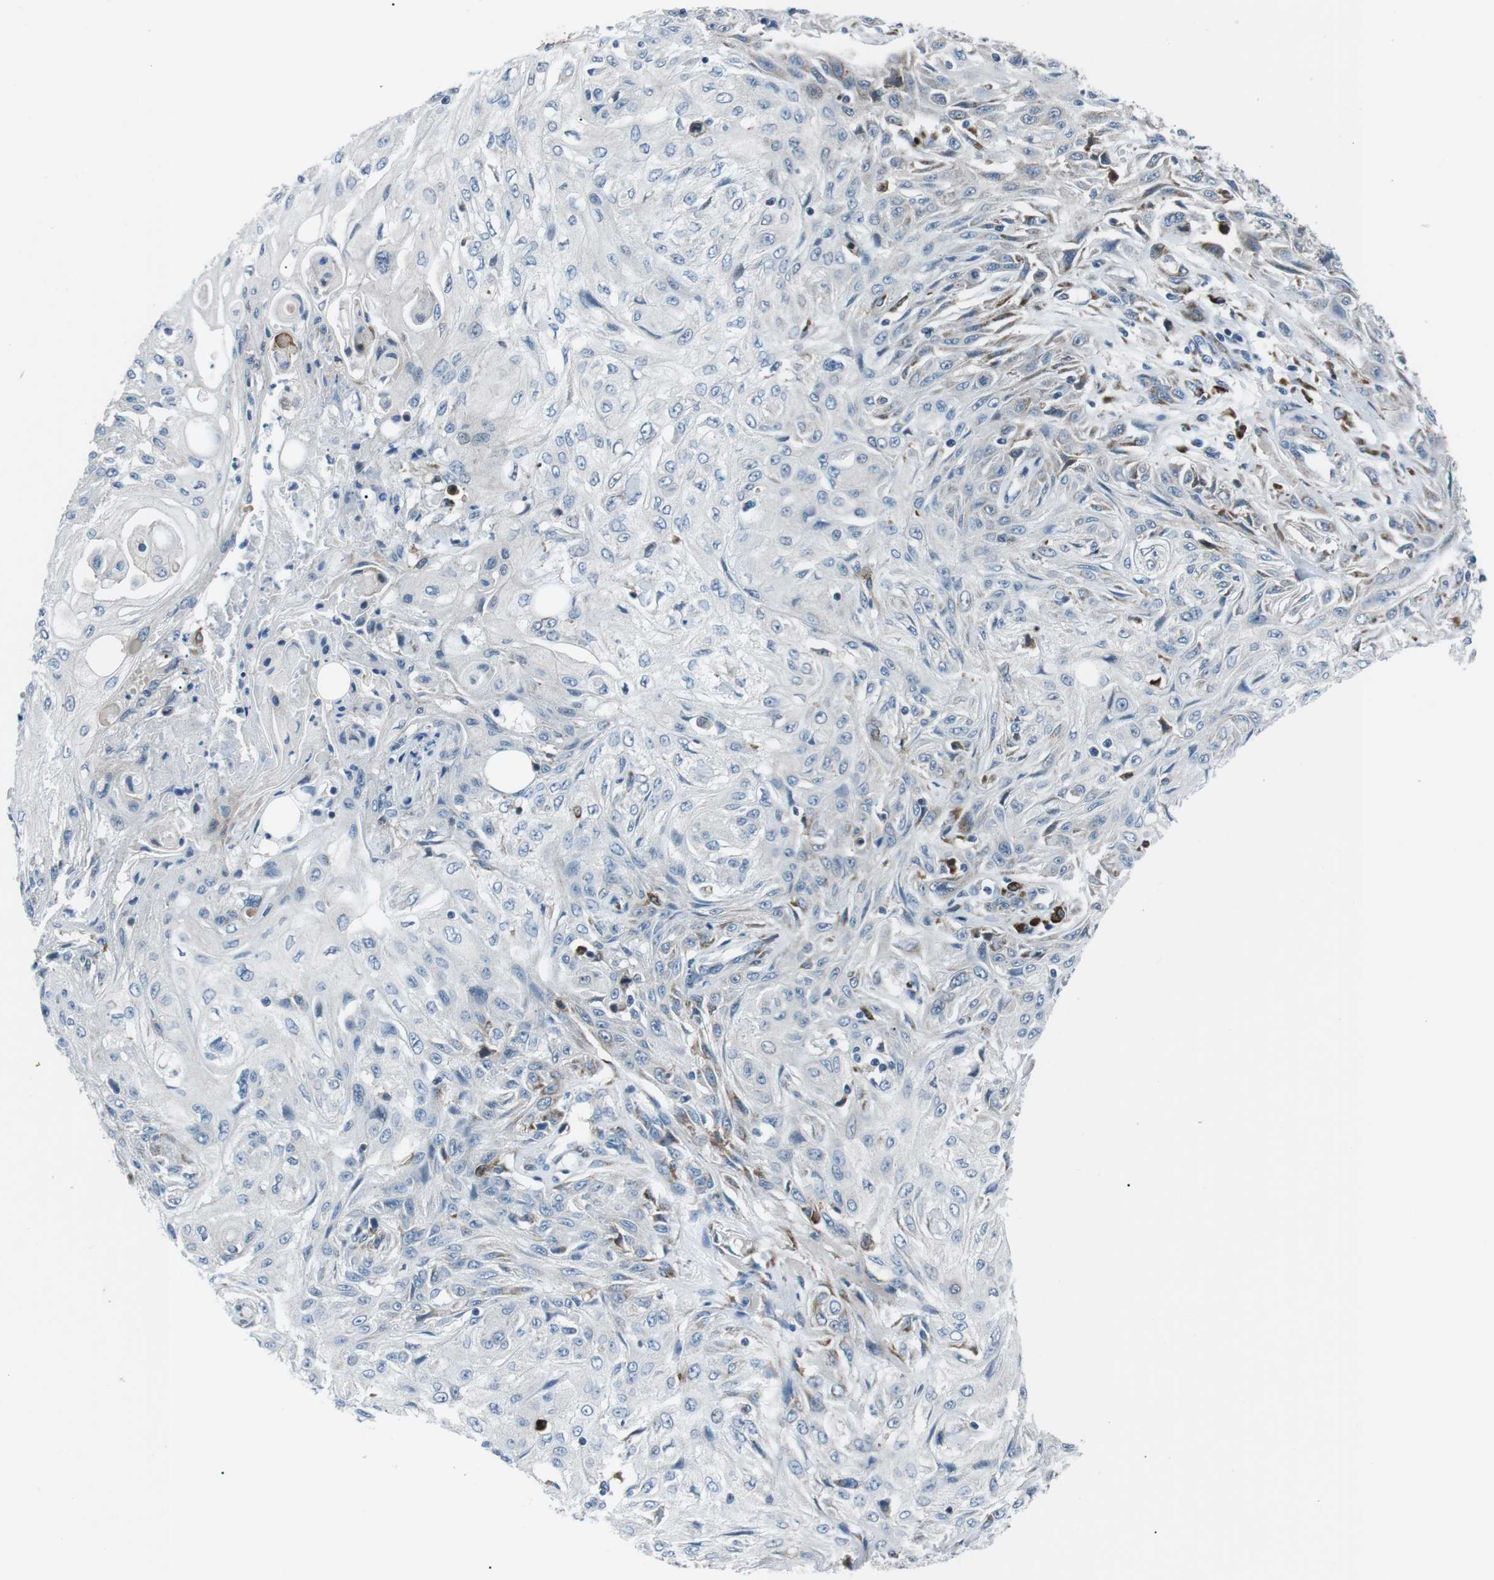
{"staining": {"intensity": "negative", "quantity": "none", "location": "none"}, "tissue": "skin cancer", "cell_type": "Tumor cells", "image_type": "cancer", "snomed": [{"axis": "morphology", "description": "Squamous cell carcinoma, NOS"}, {"axis": "topography", "description": "Skin"}], "caption": "Protein analysis of squamous cell carcinoma (skin) exhibits no significant expression in tumor cells. The staining is performed using DAB (3,3'-diaminobenzidine) brown chromogen with nuclei counter-stained in using hematoxylin.", "gene": "BLNK", "patient": {"sex": "male", "age": 75}}